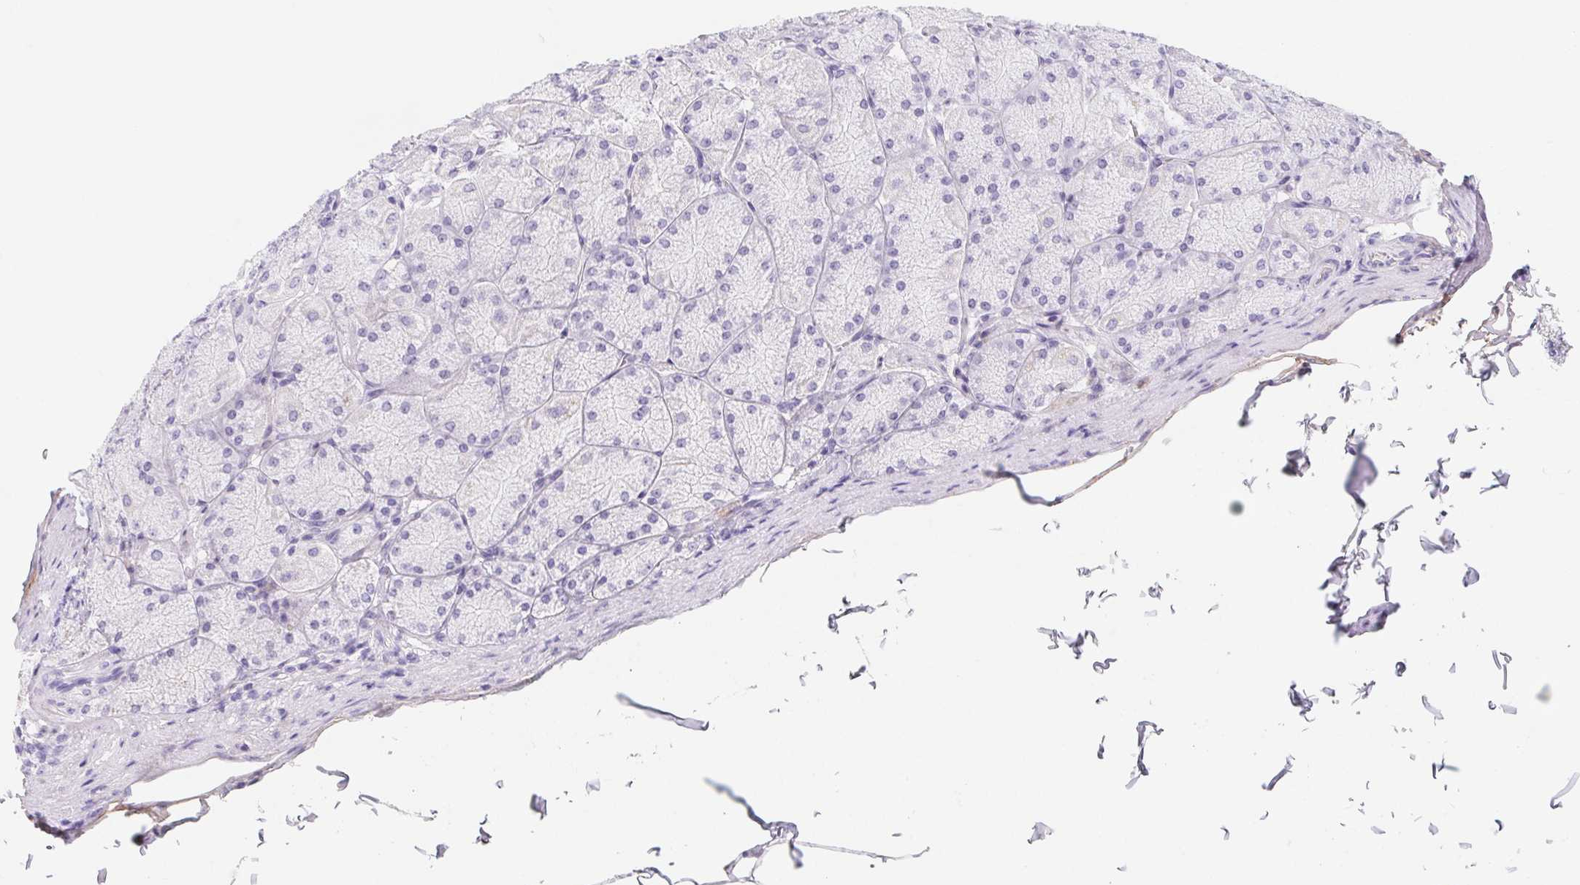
{"staining": {"intensity": "negative", "quantity": "none", "location": "none"}, "tissue": "stomach", "cell_type": "Glandular cells", "image_type": "normal", "snomed": [{"axis": "morphology", "description": "Normal tissue, NOS"}, {"axis": "topography", "description": "Stomach, upper"}], "caption": "DAB (3,3'-diaminobenzidine) immunohistochemical staining of normal stomach displays no significant staining in glandular cells. Nuclei are stained in blue.", "gene": "ITIH2", "patient": {"sex": "female", "age": 56}}